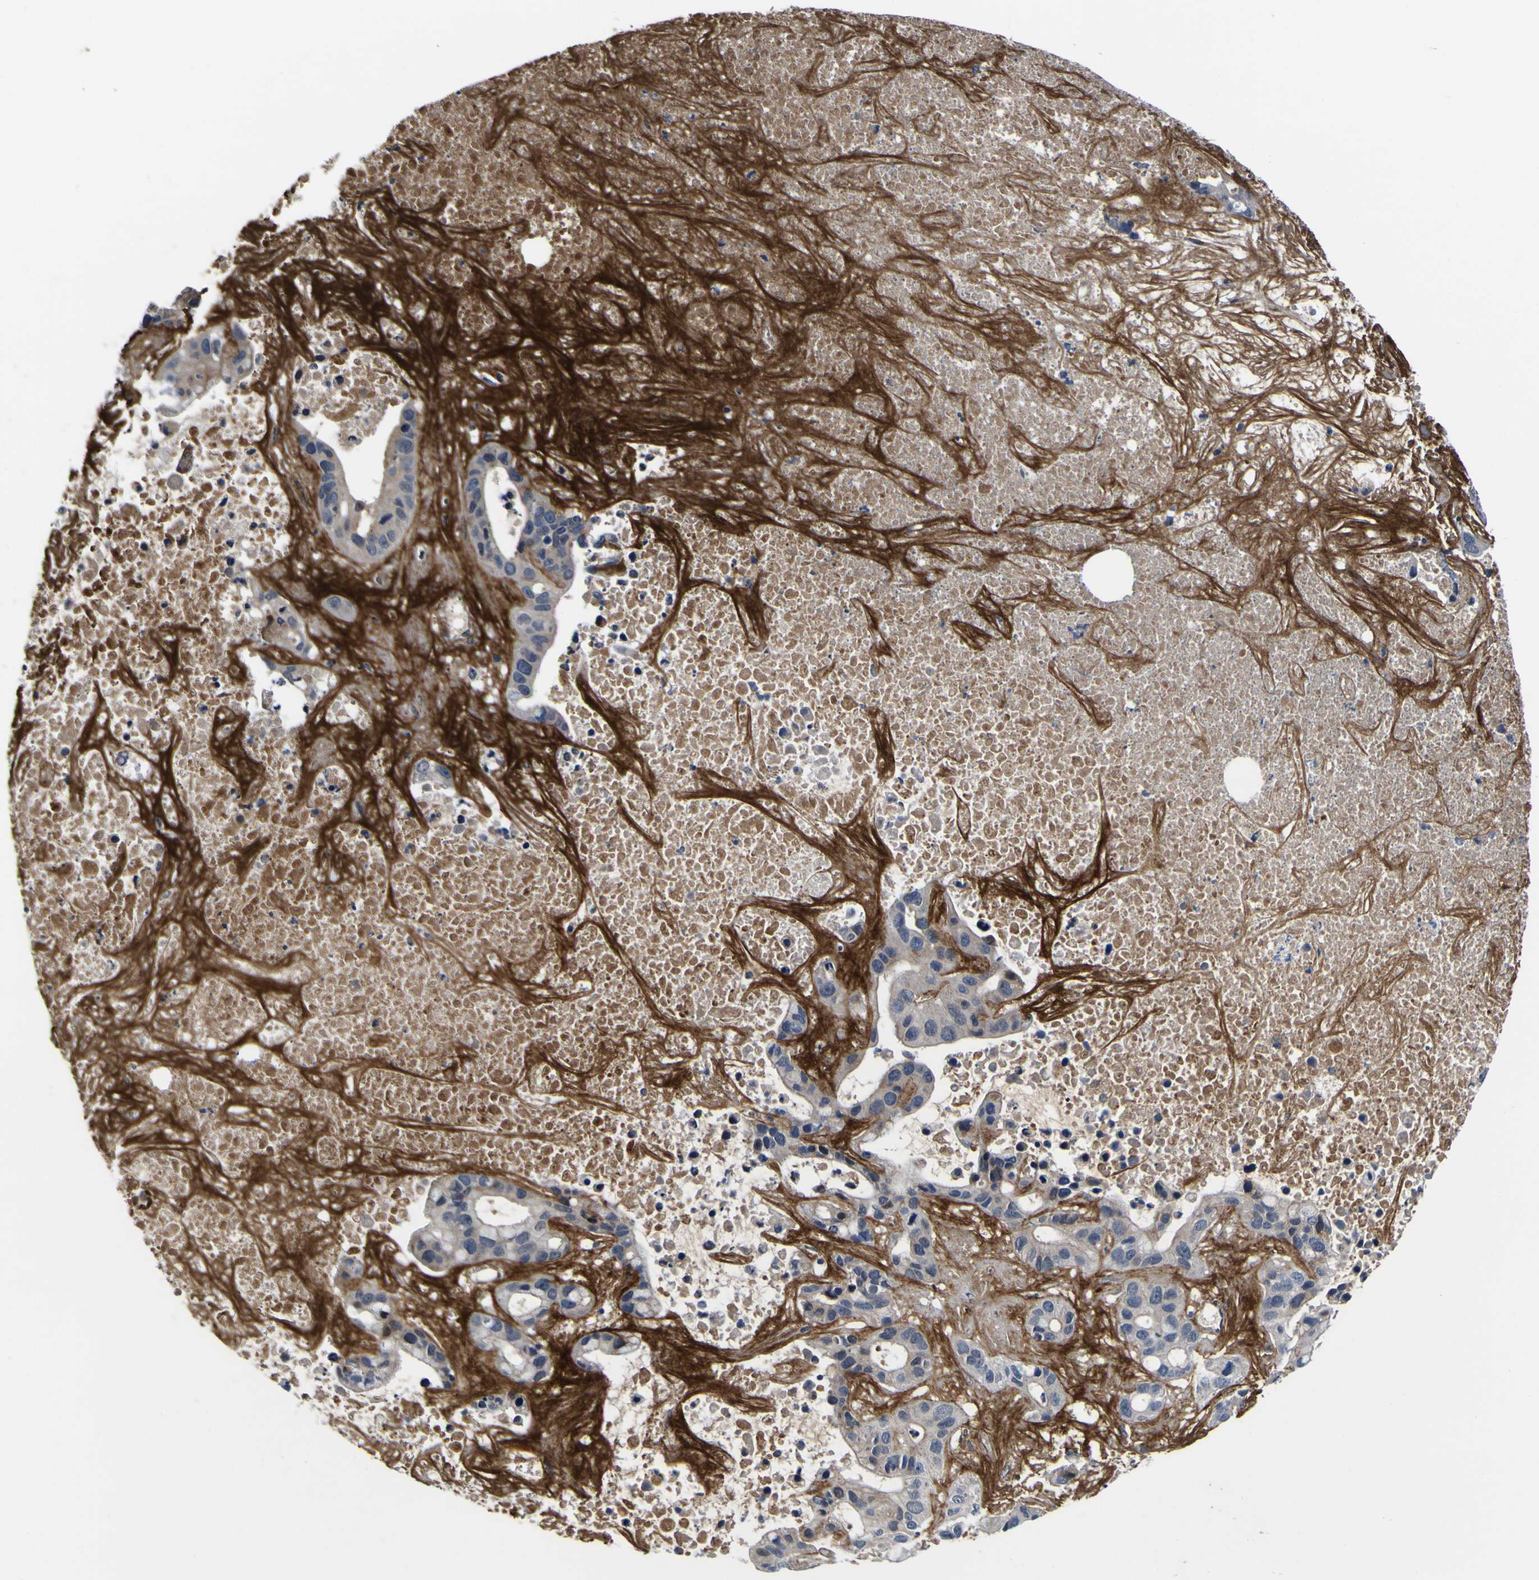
{"staining": {"intensity": "weak", "quantity": "25%-75%", "location": "cytoplasmic/membranous"}, "tissue": "liver cancer", "cell_type": "Tumor cells", "image_type": "cancer", "snomed": [{"axis": "morphology", "description": "Cholangiocarcinoma"}, {"axis": "topography", "description": "Liver"}], "caption": "Liver cancer stained with DAB (3,3'-diaminobenzidine) IHC demonstrates low levels of weak cytoplasmic/membranous expression in approximately 25%-75% of tumor cells. (DAB IHC with brightfield microscopy, high magnification).", "gene": "POSTN", "patient": {"sex": "female", "age": 65}}